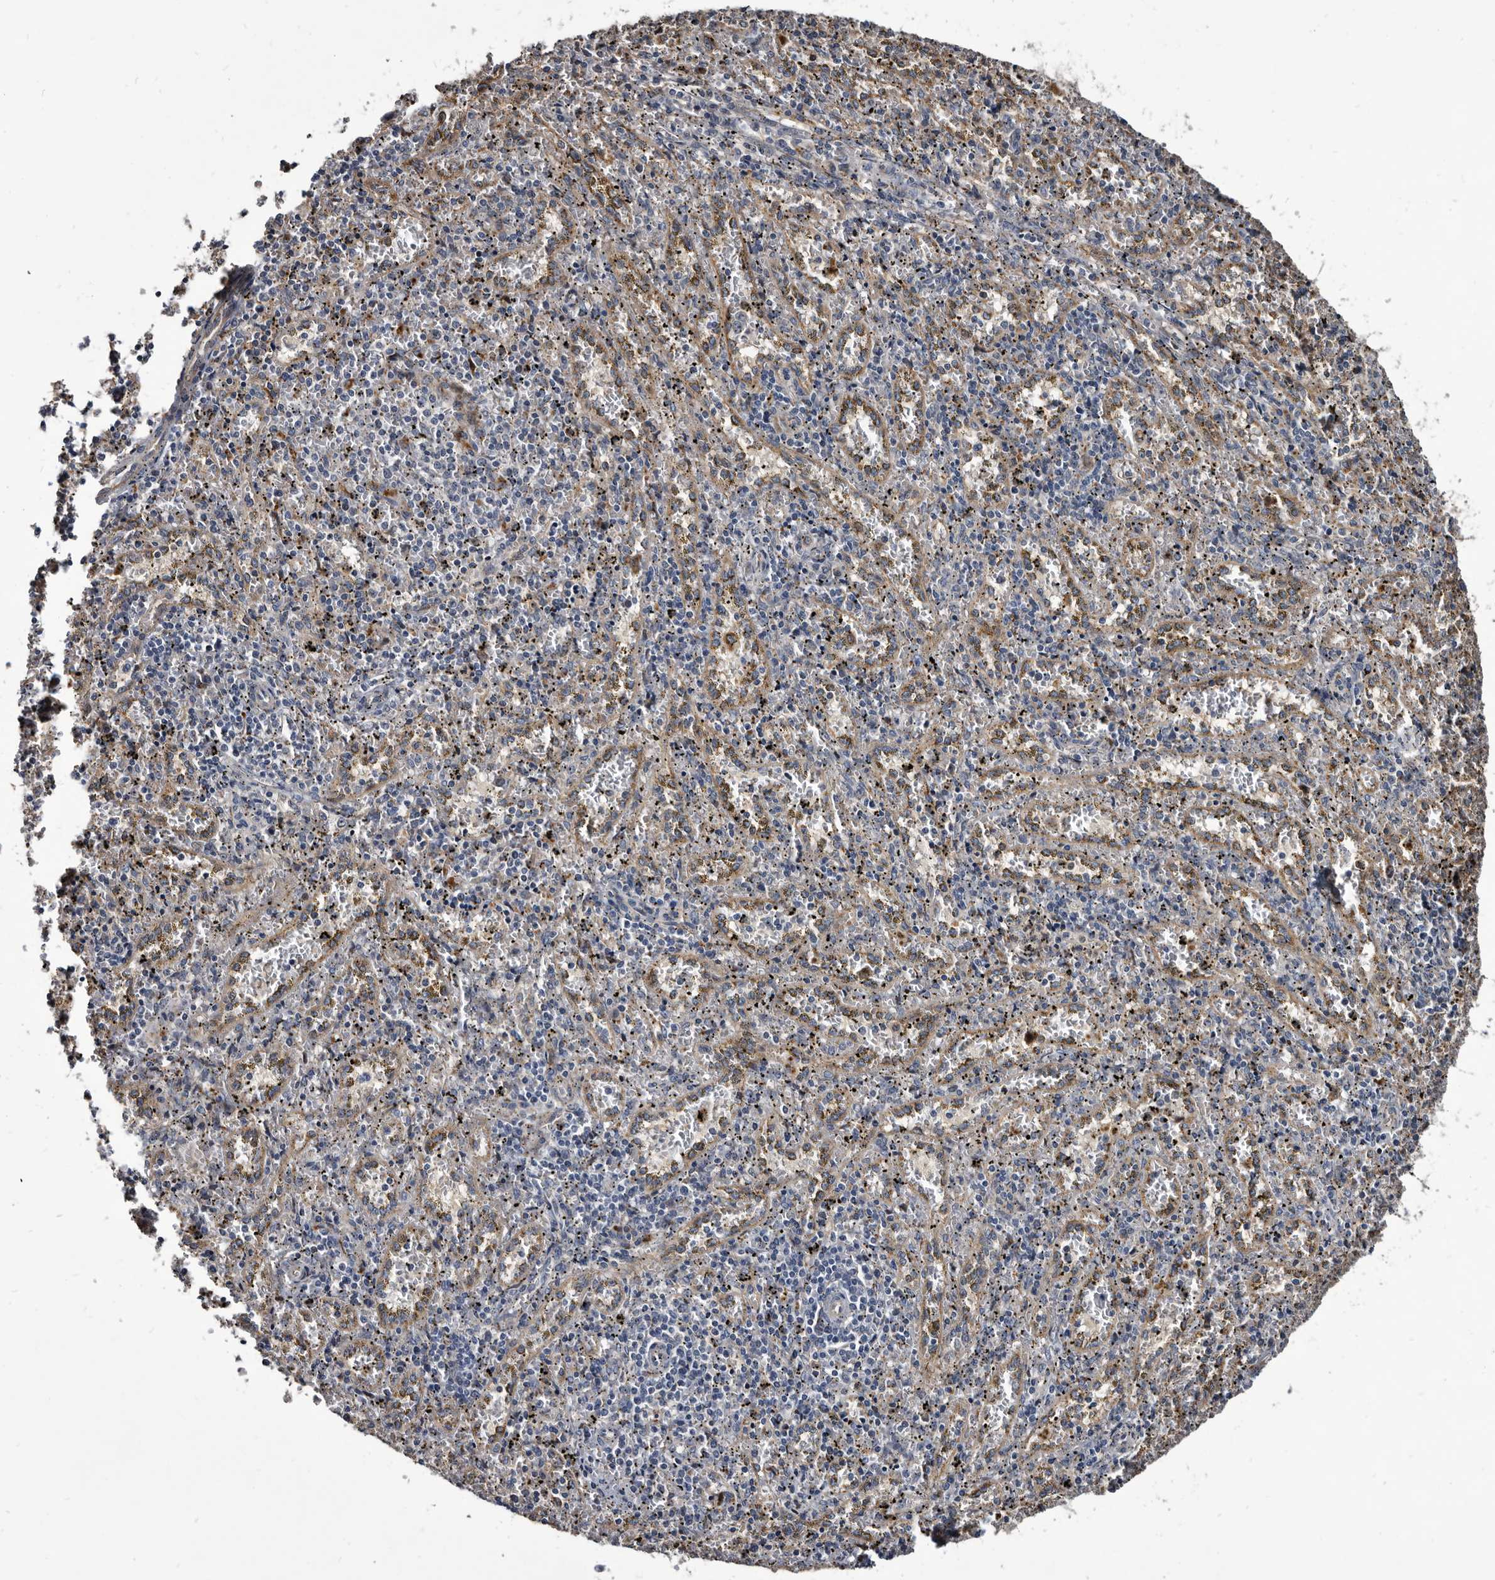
{"staining": {"intensity": "moderate", "quantity": "<25%", "location": "cytoplasmic/membranous"}, "tissue": "spleen", "cell_type": "Cells in red pulp", "image_type": "normal", "snomed": [{"axis": "morphology", "description": "Normal tissue, NOS"}, {"axis": "topography", "description": "Spleen"}], "caption": "Protein expression analysis of benign spleen demonstrates moderate cytoplasmic/membranous positivity in approximately <25% of cells in red pulp. (IHC, brightfield microscopy, high magnification).", "gene": "CTSA", "patient": {"sex": "male", "age": 11}}